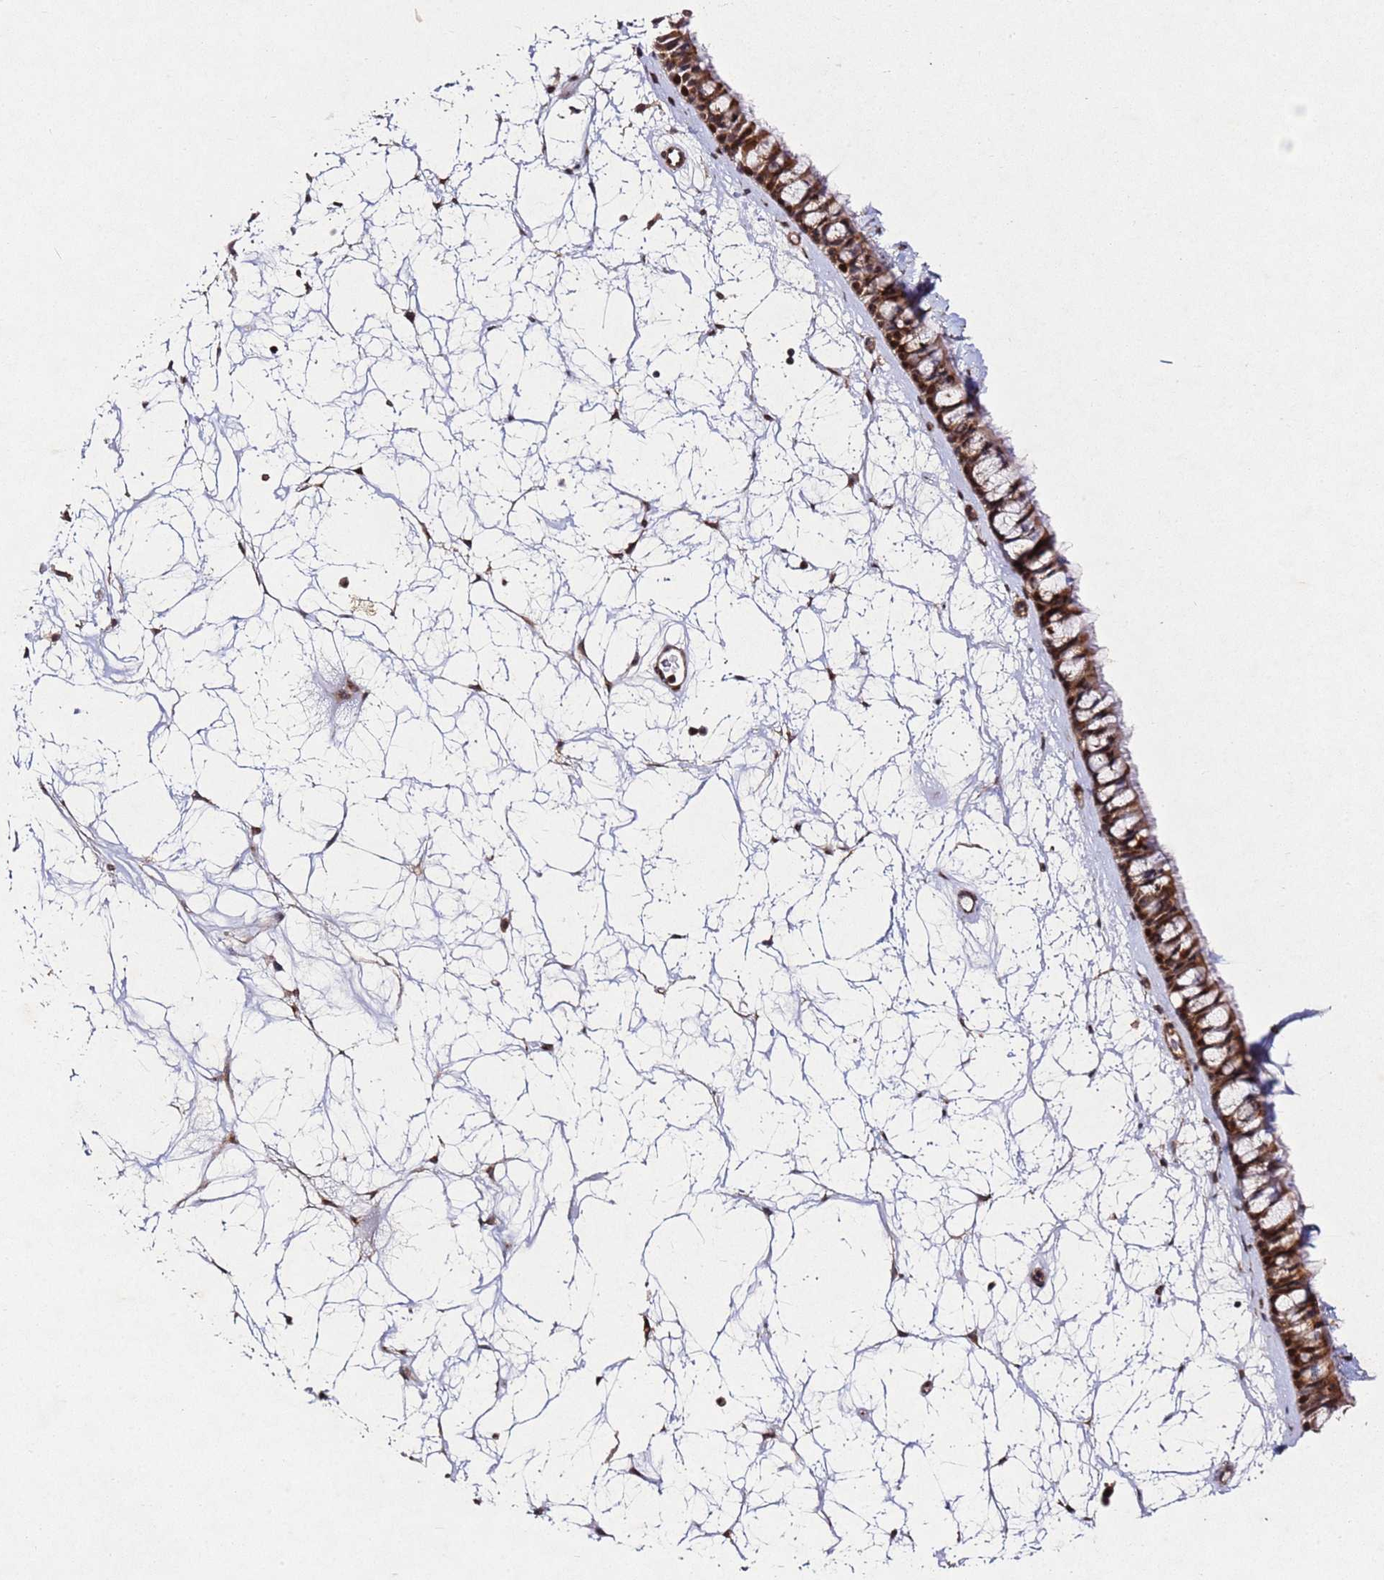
{"staining": {"intensity": "moderate", "quantity": ">75%", "location": "cytoplasmic/membranous"}, "tissue": "nasopharynx", "cell_type": "Respiratory epithelial cells", "image_type": "normal", "snomed": [{"axis": "morphology", "description": "Normal tissue, NOS"}, {"axis": "topography", "description": "Nasopharynx"}], "caption": "An immunohistochemistry (IHC) image of normal tissue is shown. Protein staining in brown highlights moderate cytoplasmic/membranous positivity in nasopharynx within respiratory epithelial cells.", "gene": "ZNF296", "patient": {"sex": "male", "age": 64}}